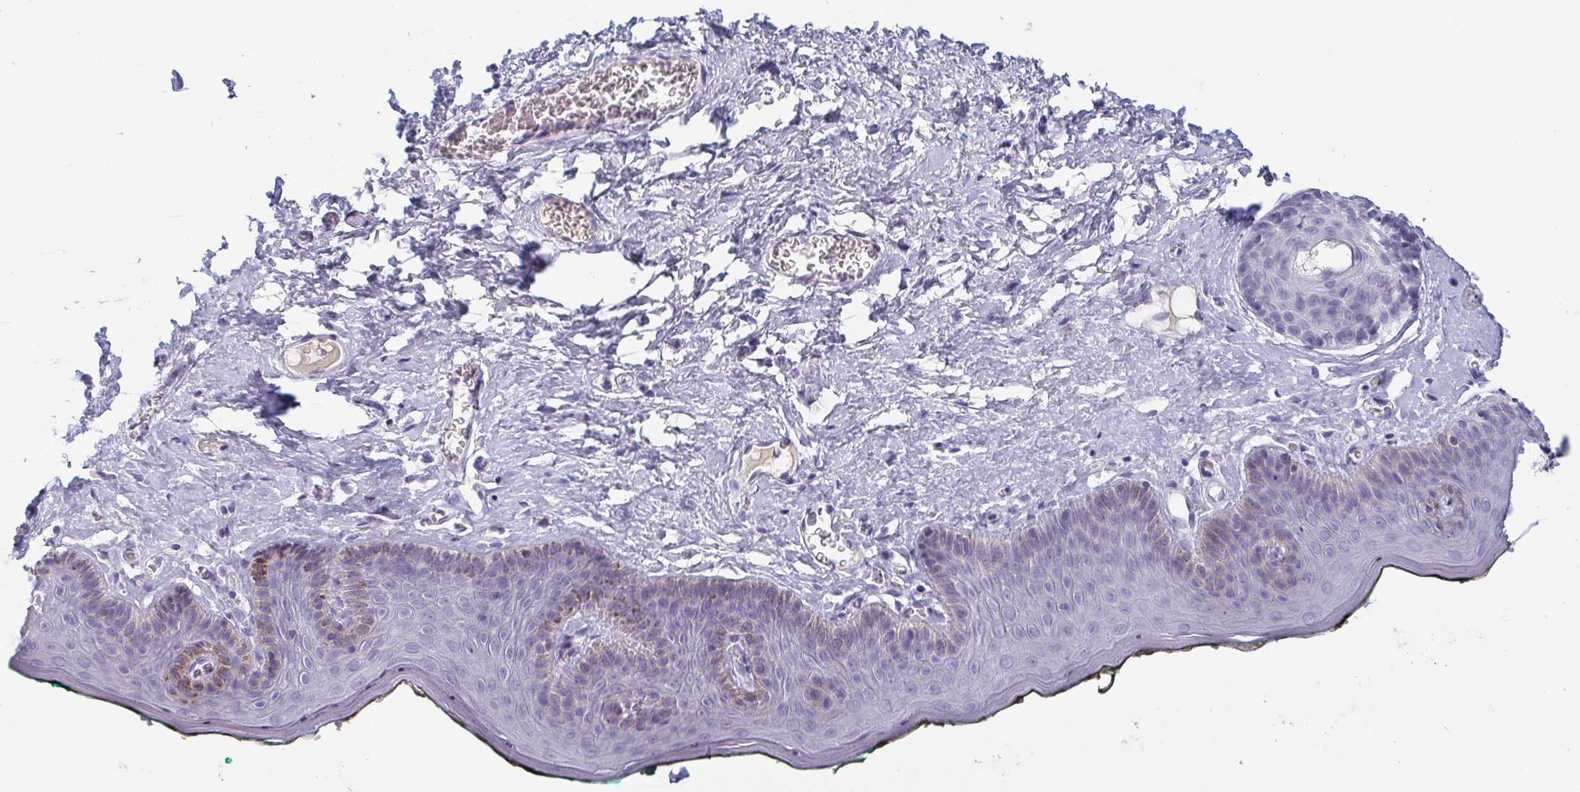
{"staining": {"intensity": "negative", "quantity": "none", "location": "none"}, "tissue": "skin", "cell_type": "Epidermal cells", "image_type": "normal", "snomed": [{"axis": "morphology", "description": "Normal tissue, NOS"}, {"axis": "topography", "description": "Vulva"}, {"axis": "topography", "description": "Peripheral nerve tissue"}], "caption": "Epidermal cells are negative for protein expression in normal human skin. (IHC, brightfield microscopy, high magnification).", "gene": "ITLN1", "patient": {"sex": "female", "age": 66}}